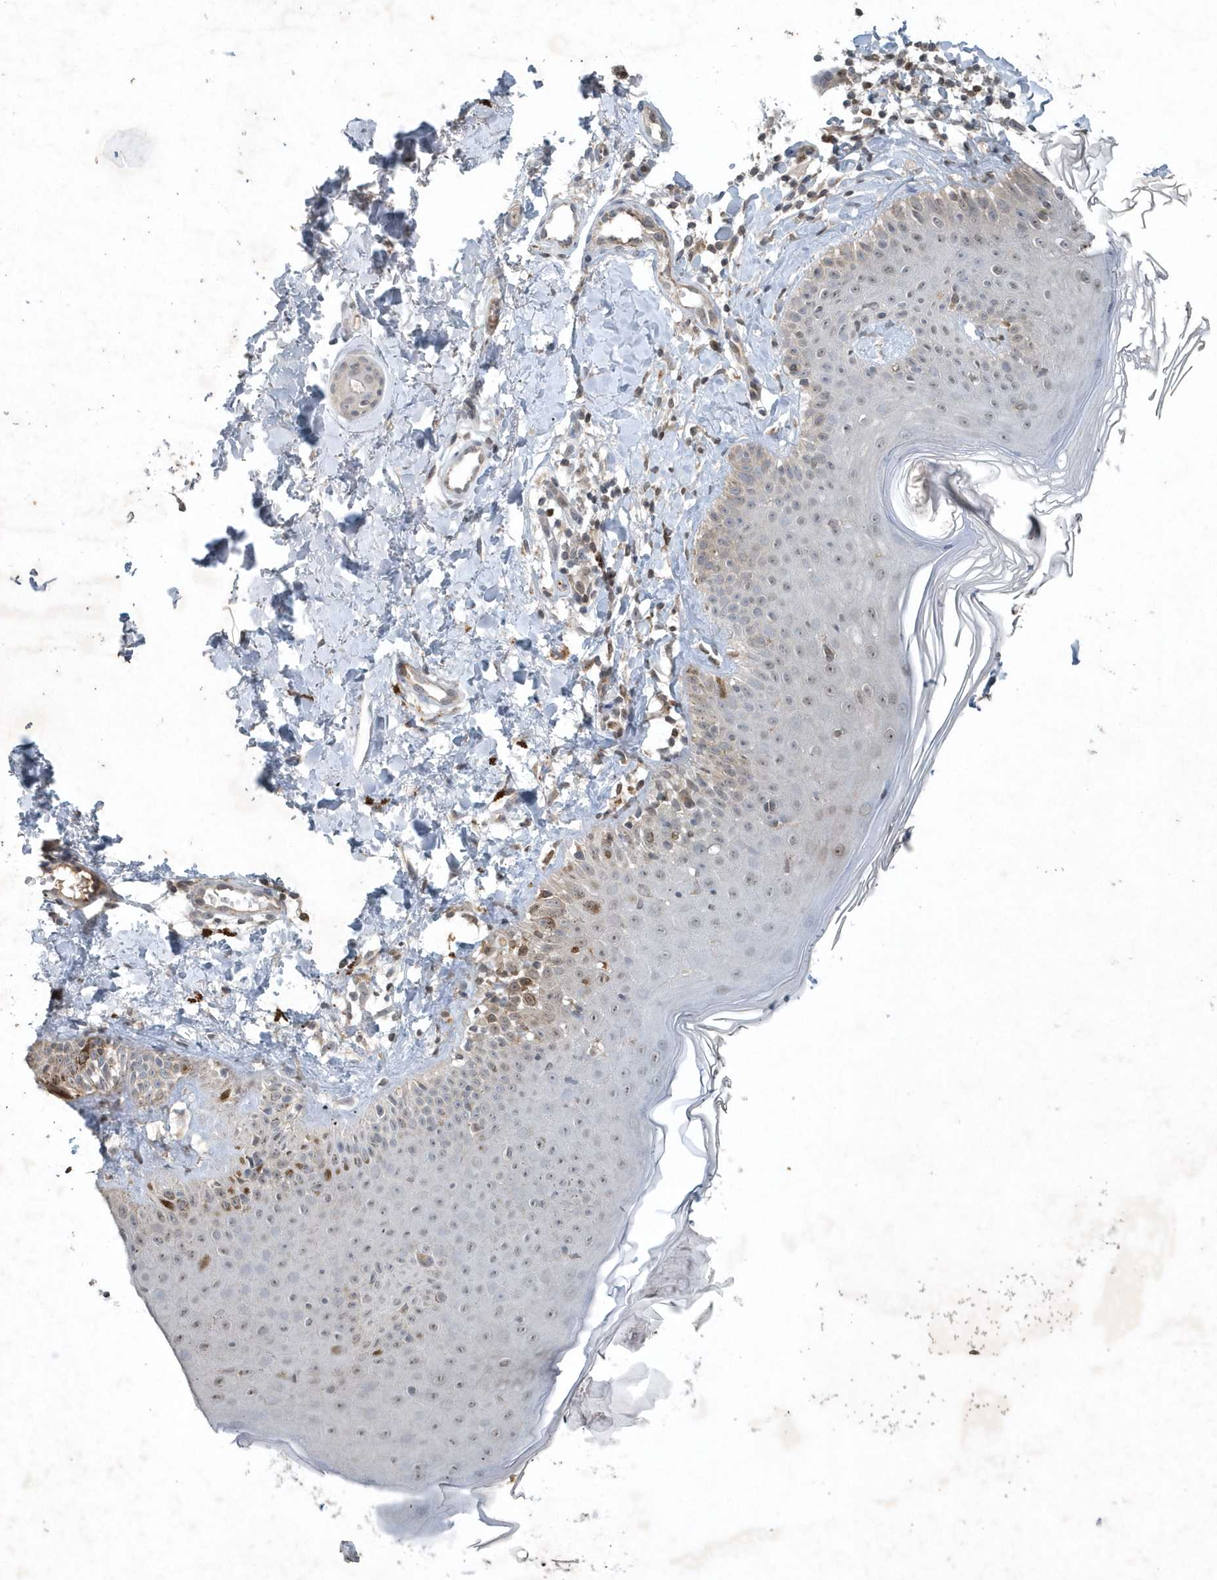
{"staining": {"intensity": "negative", "quantity": "none", "location": "none"}, "tissue": "skin", "cell_type": "Fibroblasts", "image_type": "normal", "snomed": [{"axis": "morphology", "description": "Normal tissue, NOS"}, {"axis": "topography", "description": "Skin"}], "caption": "This is an IHC image of normal skin. There is no positivity in fibroblasts.", "gene": "QTRT2", "patient": {"sex": "male", "age": 52}}